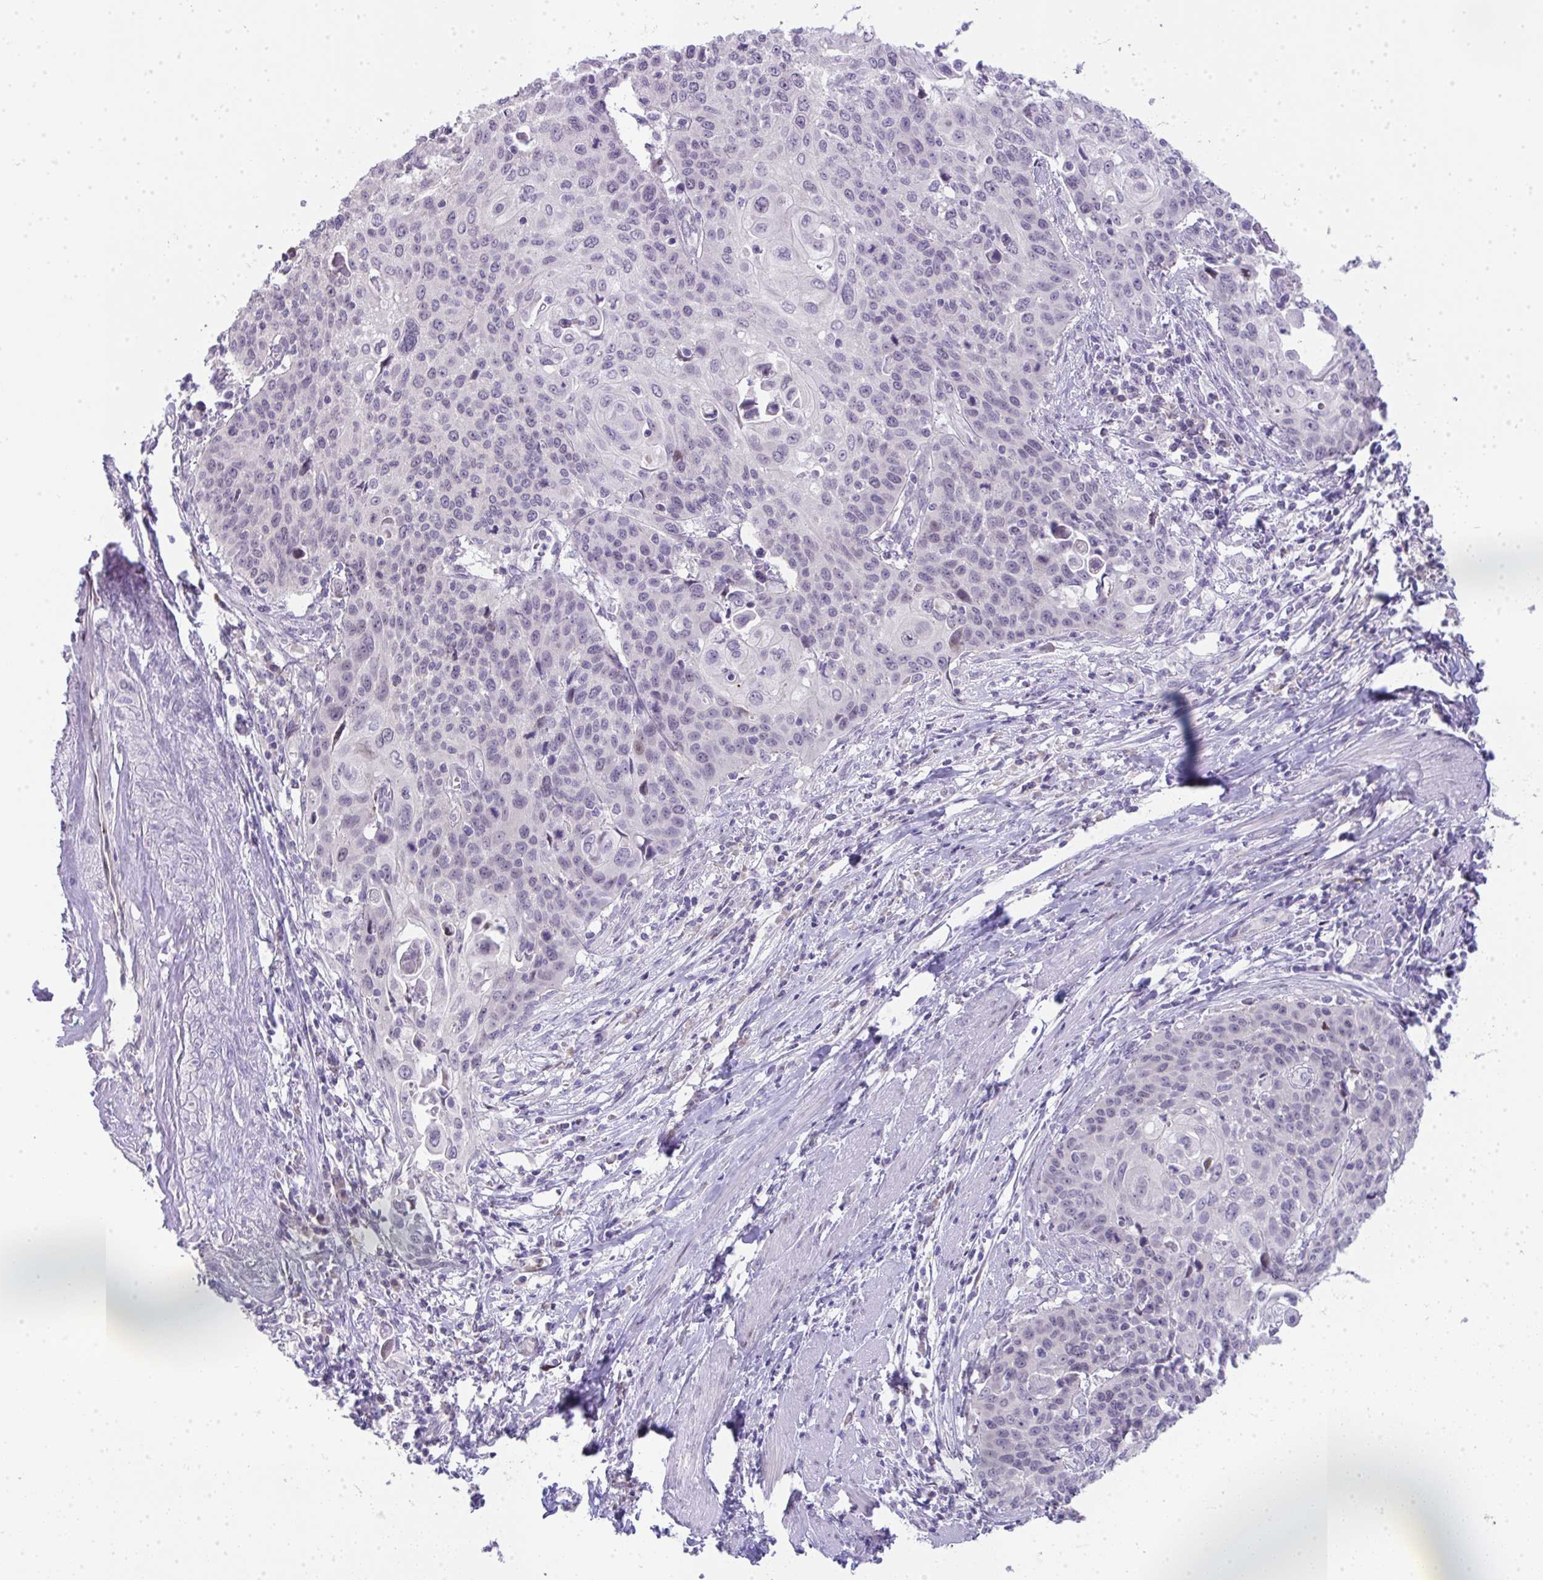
{"staining": {"intensity": "moderate", "quantity": "<25%", "location": "nuclear"}, "tissue": "cervical cancer", "cell_type": "Tumor cells", "image_type": "cancer", "snomed": [{"axis": "morphology", "description": "Squamous cell carcinoma, NOS"}, {"axis": "topography", "description": "Cervix"}], "caption": "Cervical cancer was stained to show a protein in brown. There is low levels of moderate nuclear staining in approximately <25% of tumor cells.", "gene": "GALNT16", "patient": {"sex": "female", "age": 65}}